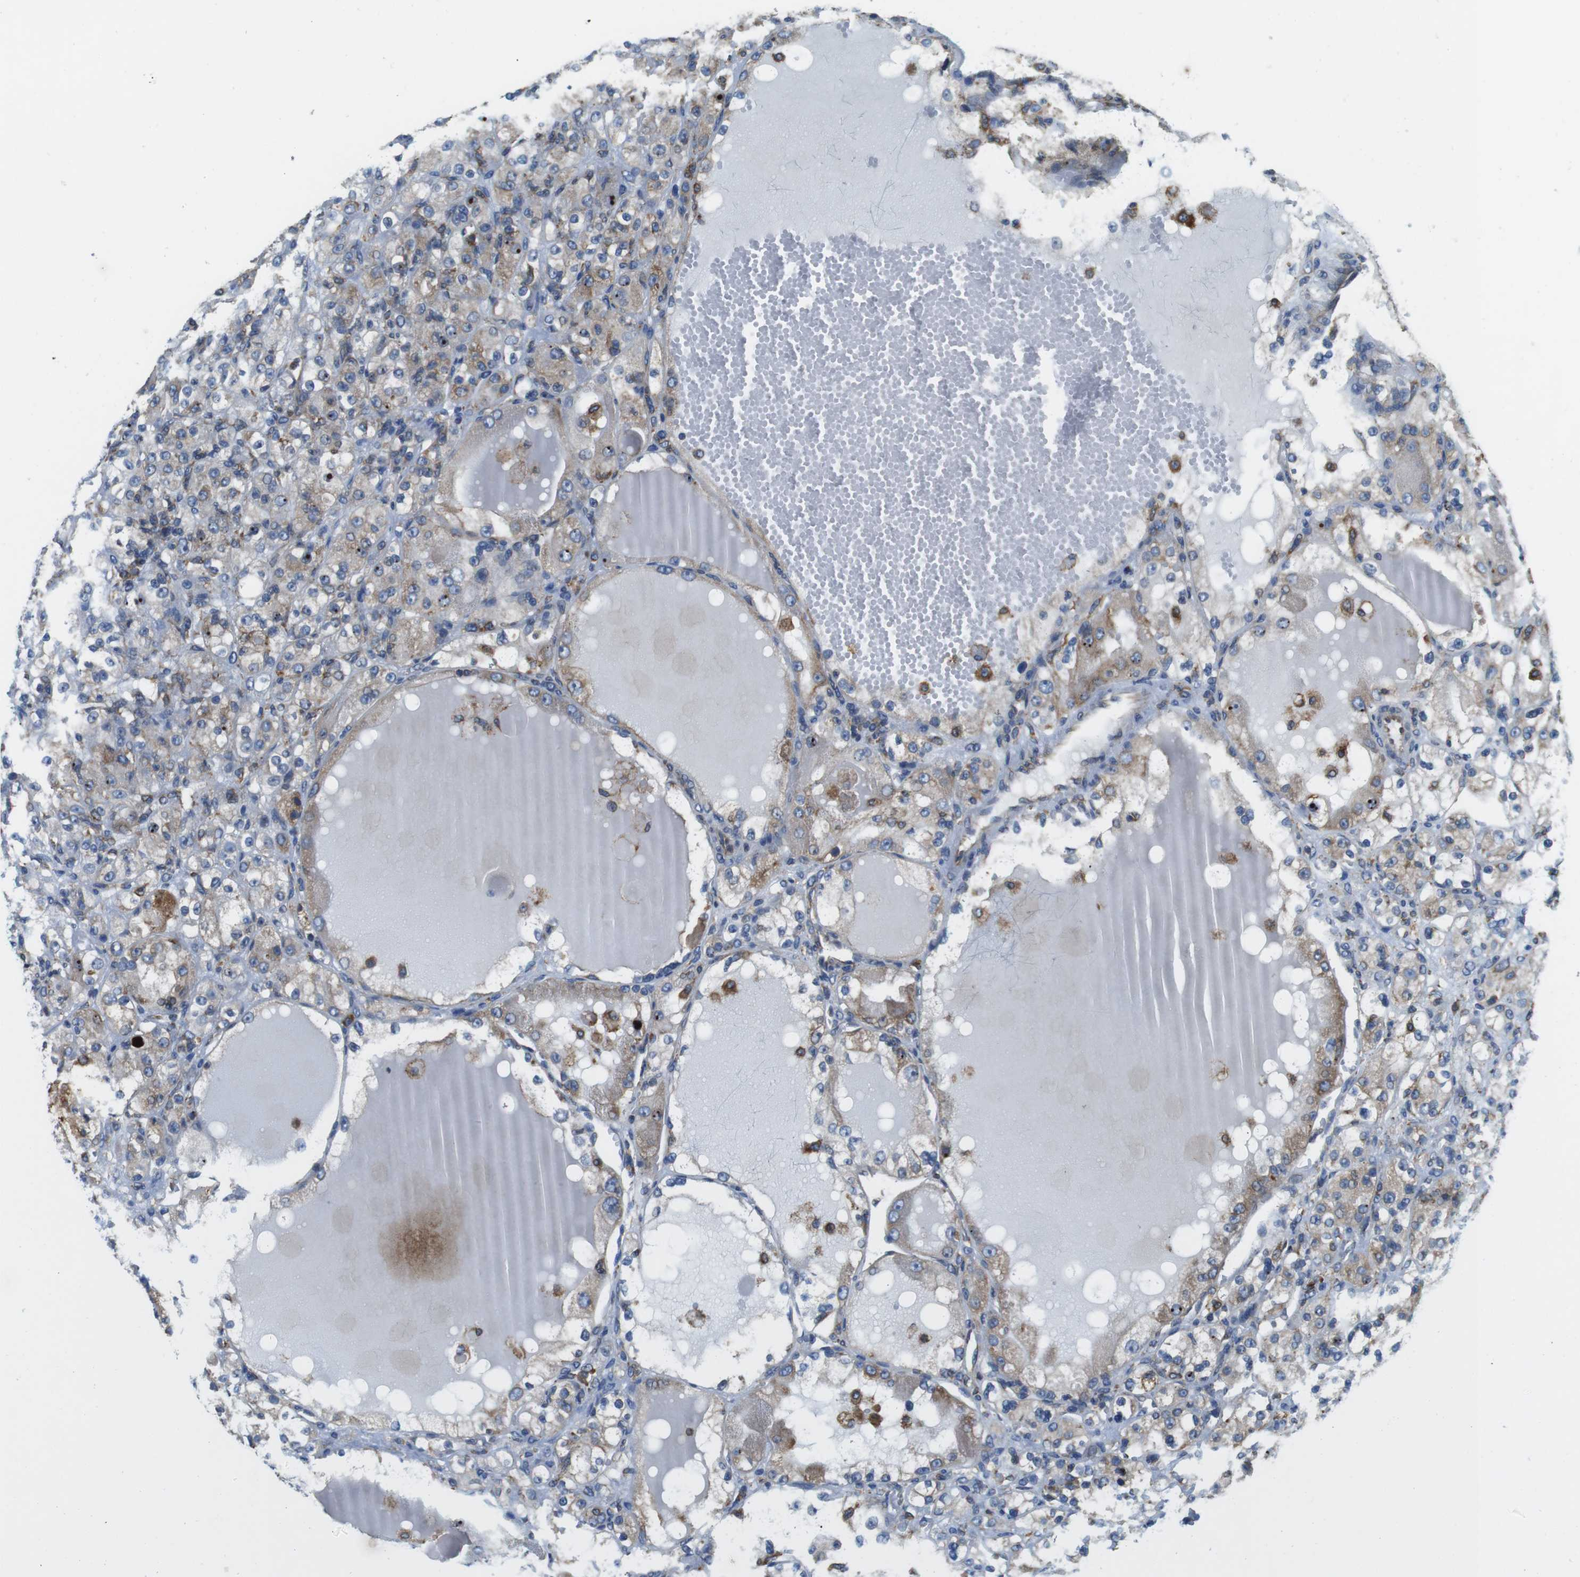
{"staining": {"intensity": "weak", "quantity": ">75%", "location": "cytoplasmic/membranous"}, "tissue": "renal cancer", "cell_type": "Tumor cells", "image_type": "cancer", "snomed": [{"axis": "morphology", "description": "Normal tissue, NOS"}, {"axis": "morphology", "description": "Adenocarcinoma, NOS"}, {"axis": "topography", "description": "Kidney"}], "caption": "Brown immunohistochemical staining in renal cancer (adenocarcinoma) reveals weak cytoplasmic/membranous positivity in about >75% of tumor cells.", "gene": "UGGT1", "patient": {"sex": "male", "age": 61}}